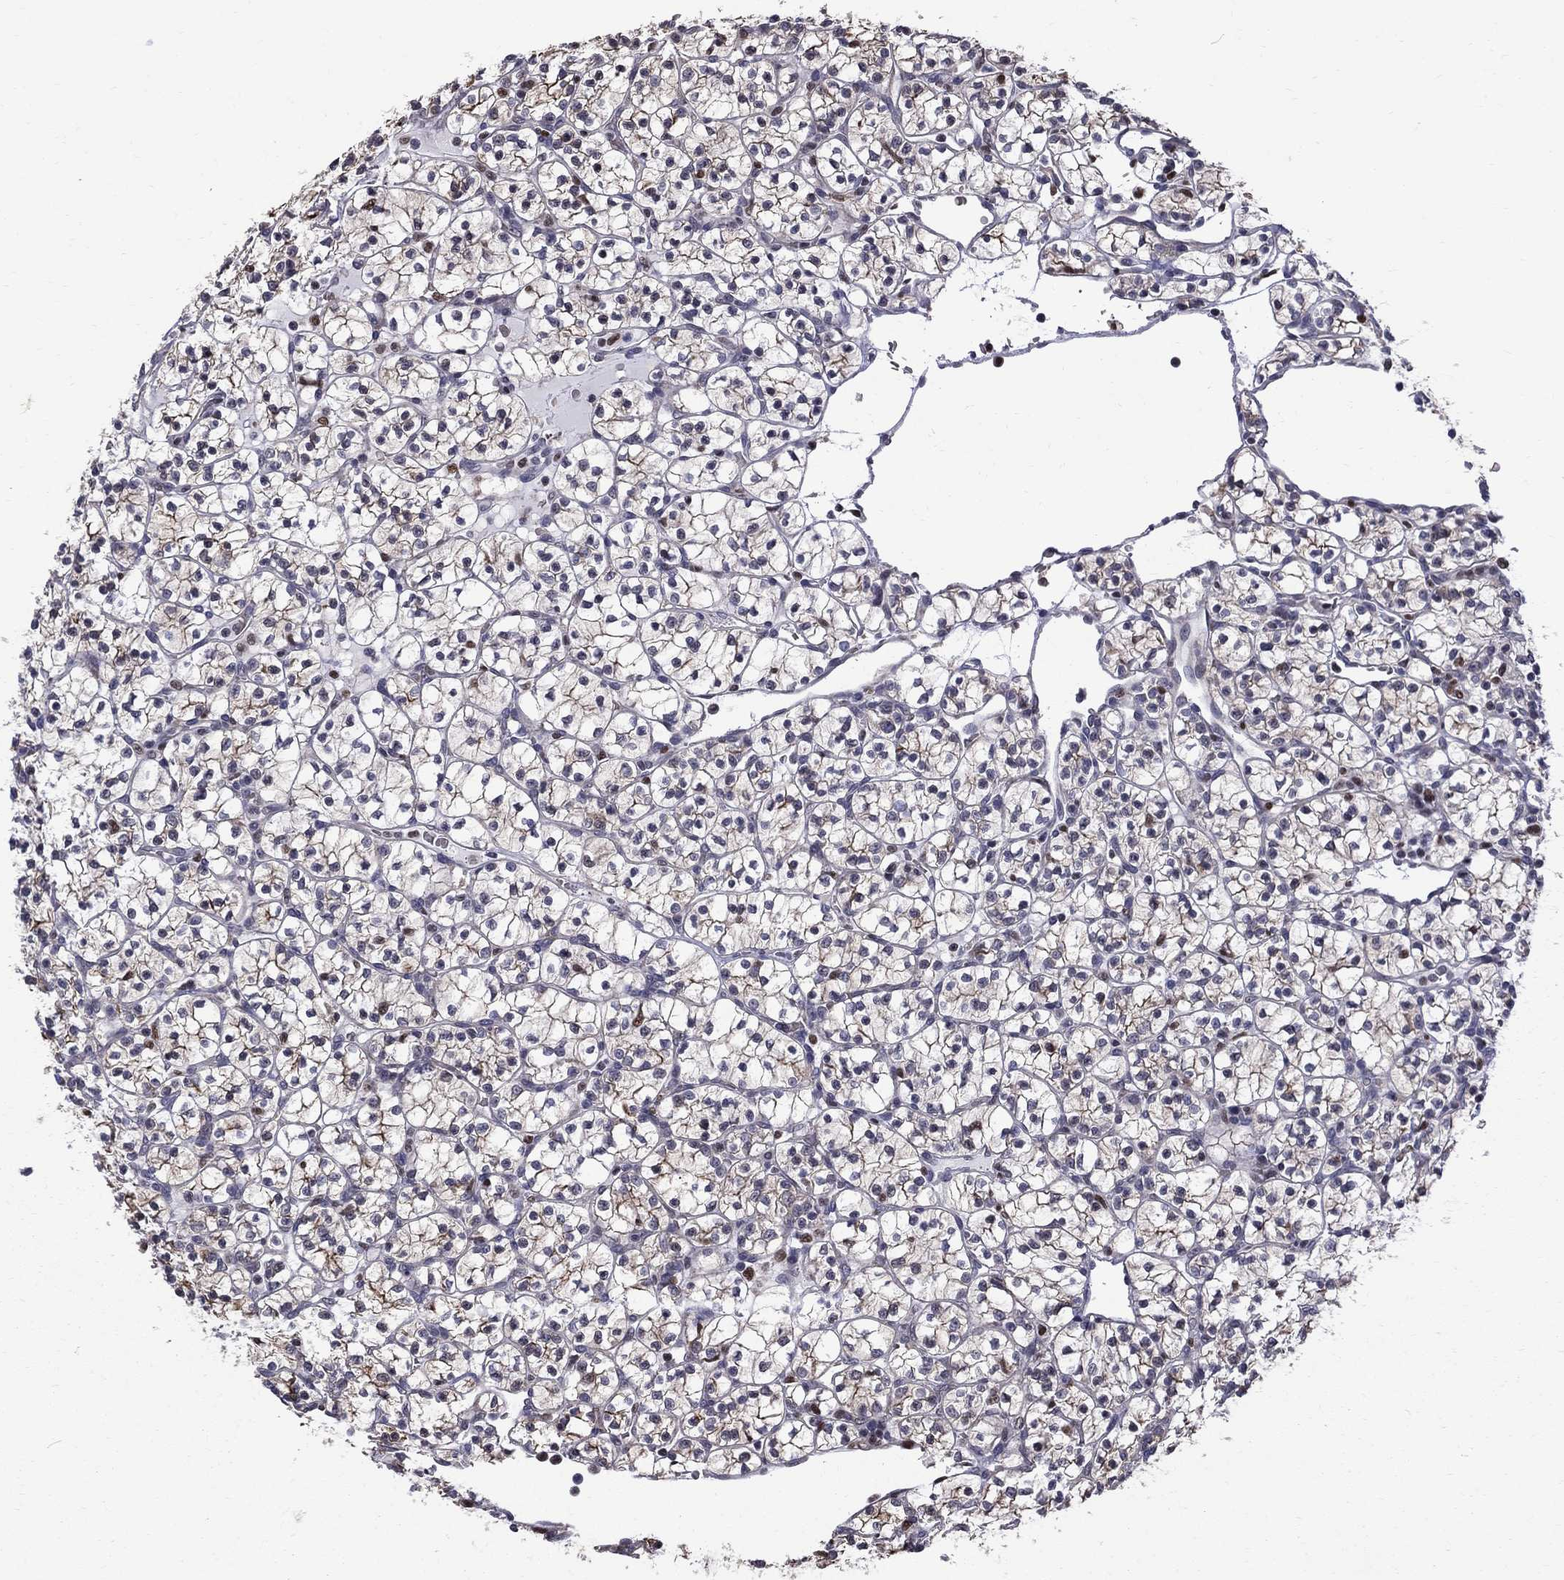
{"staining": {"intensity": "moderate", "quantity": "<25%", "location": "cytoplasmic/membranous"}, "tissue": "renal cancer", "cell_type": "Tumor cells", "image_type": "cancer", "snomed": [{"axis": "morphology", "description": "Adenocarcinoma, NOS"}, {"axis": "topography", "description": "Kidney"}], "caption": "Moderate cytoplasmic/membranous staining is present in about <25% of tumor cells in renal cancer (adenocarcinoma). (DAB (3,3'-diaminobenzidine) = brown stain, brightfield microscopy at high magnification).", "gene": "HSPB2", "patient": {"sex": "female", "age": 89}}